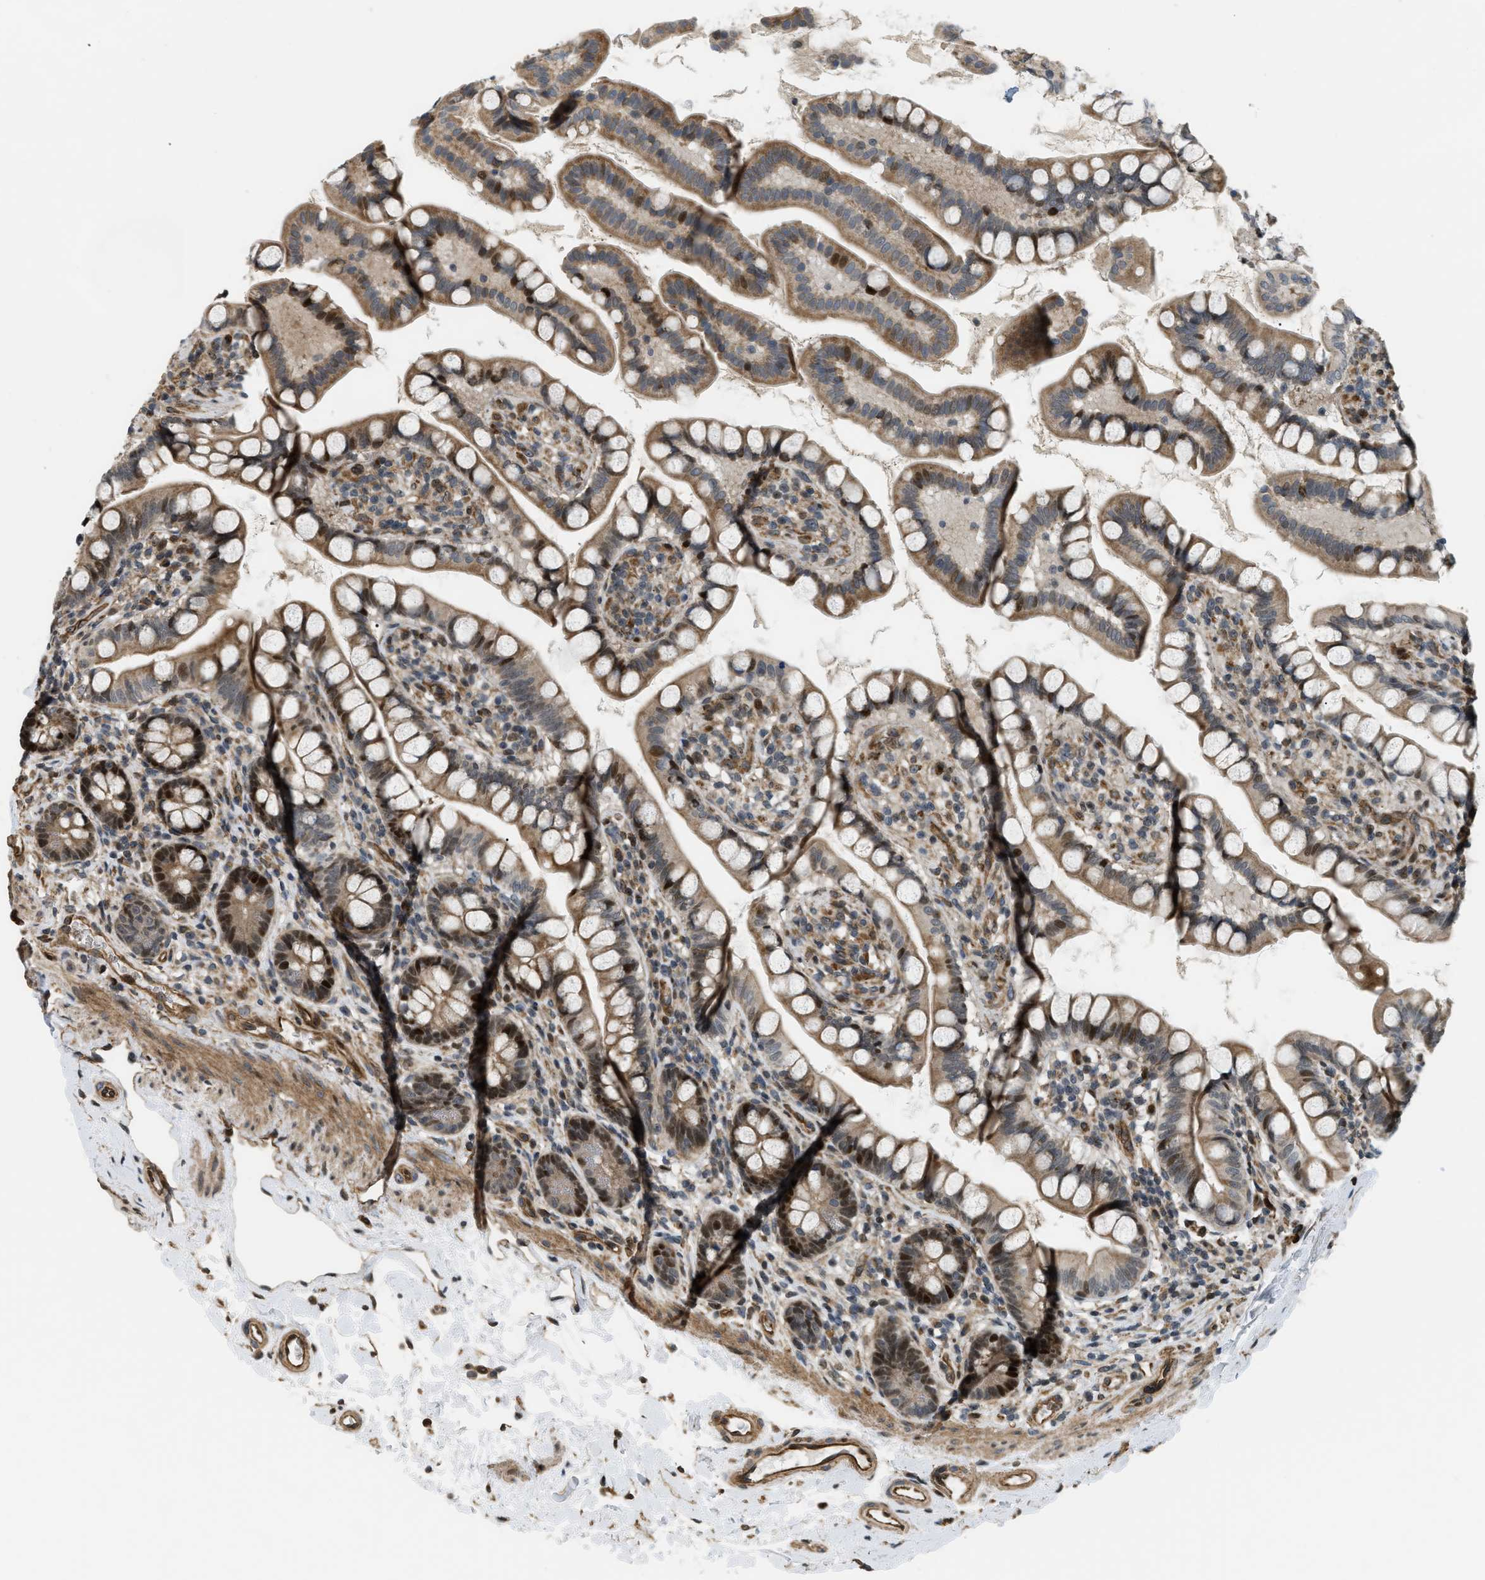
{"staining": {"intensity": "strong", "quantity": ">75%", "location": "cytoplasmic/membranous,nuclear"}, "tissue": "small intestine", "cell_type": "Glandular cells", "image_type": "normal", "snomed": [{"axis": "morphology", "description": "Normal tissue, NOS"}, {"axis": "topography", "description": "Small intestine"}], "caption": "Protein expression analysis of unremarkable human small intestine reveals strong cytoplasmic/membranous,nuclear expression in about >75% of glandular cells. (Brightfield microscopy of DAB IHC at high magnification).", "gene": "LTA4H", "patient": {"sex": "female", "age": 84}}